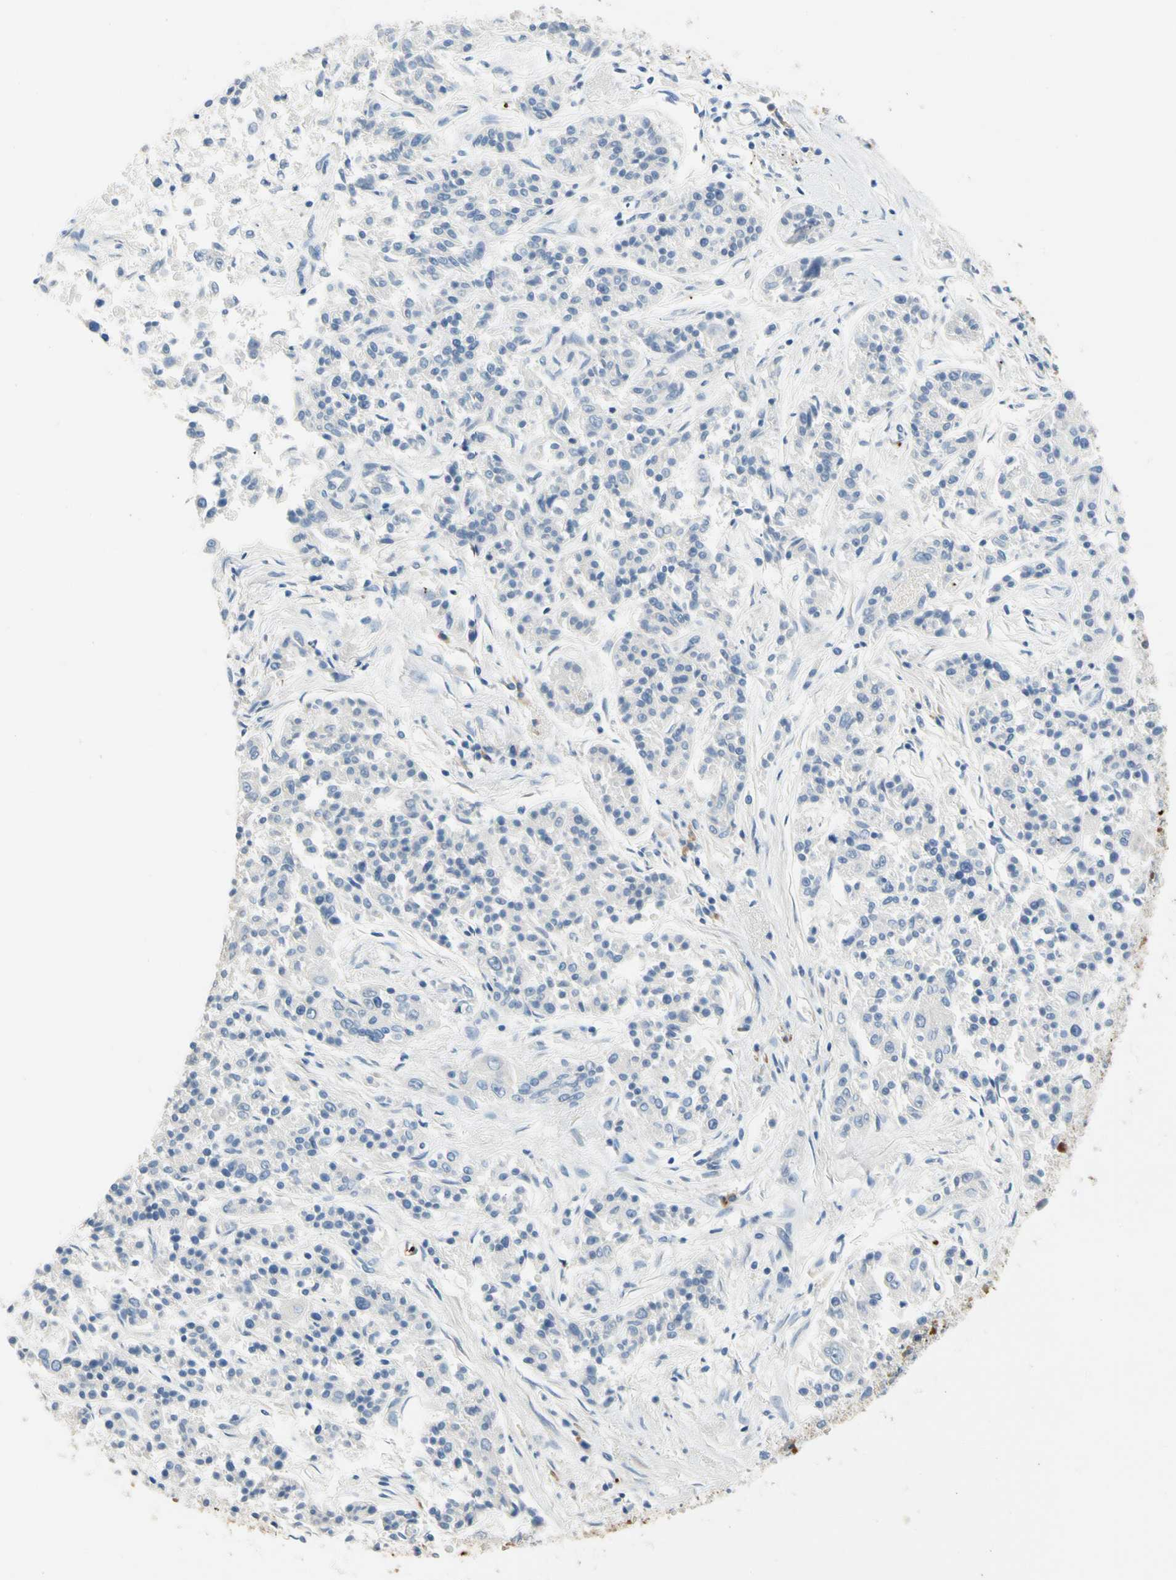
{"staining": {"intensity": "negative", "quantity": "none", "location": "none"}, "tissue": "lung cancer", "cell_type": "Tumor cells", "image_type": "cancer", "snomed": [{"axis": "morphology", "description": "Adenocarcinoma, NOS"}, {"axis": "topography", "description": "Lung"}], "caption": "This image is of lung cancer (adenocarcinoma) stained with IHC to label a protein in brown with the nuclei are counter-stained blue. There is no positivity in tumor cells. (Stains: DAB (3,3'-diaminobenzidine) immunohistochemistry (IHC) with hematoxylin counter stain, Microscopy: brightfield microscopy at high magnification).", "gene": "PPBP", "patient": {"sex": "male", "age": 84}}